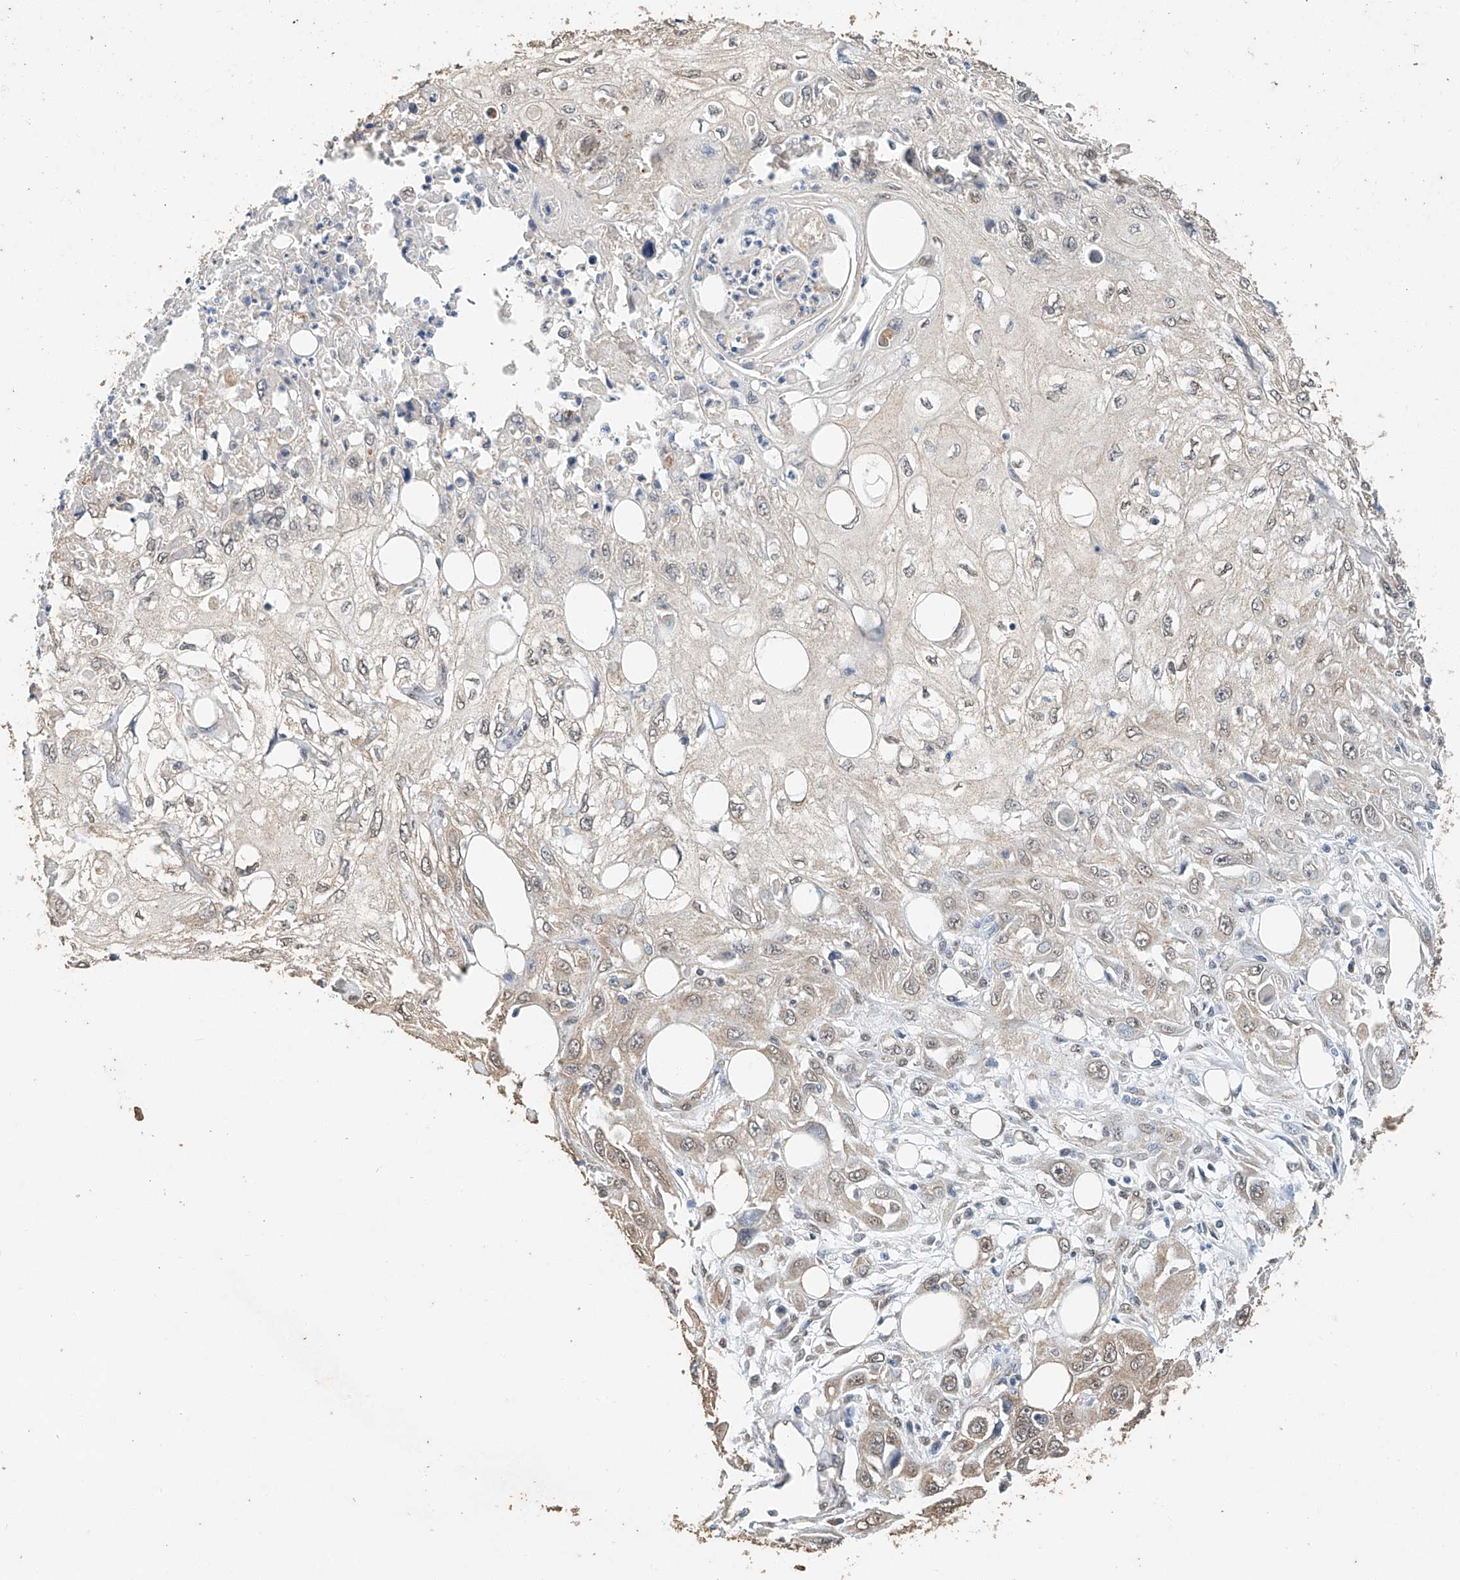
{"staining": {"intensity": "weak", "quantity": "<25%", "location": "cytoplasmic/membranous,nuclear"}, "tissue": "skin cancer", "cell_type": "Tumor cells", "image_type": "cancer", "snomed": [{"axis": "morphology", "description": "Squamous cell carcinoma, NOS"}, {"axis": "topography", "description": "Skin"}], "caption": "Photomicrograph shows no protein staining in tumor cells of skin squamous cell carcinoma tissue.", "gene": "CERS4", "patient": {"sex": "male", "age": 75}}